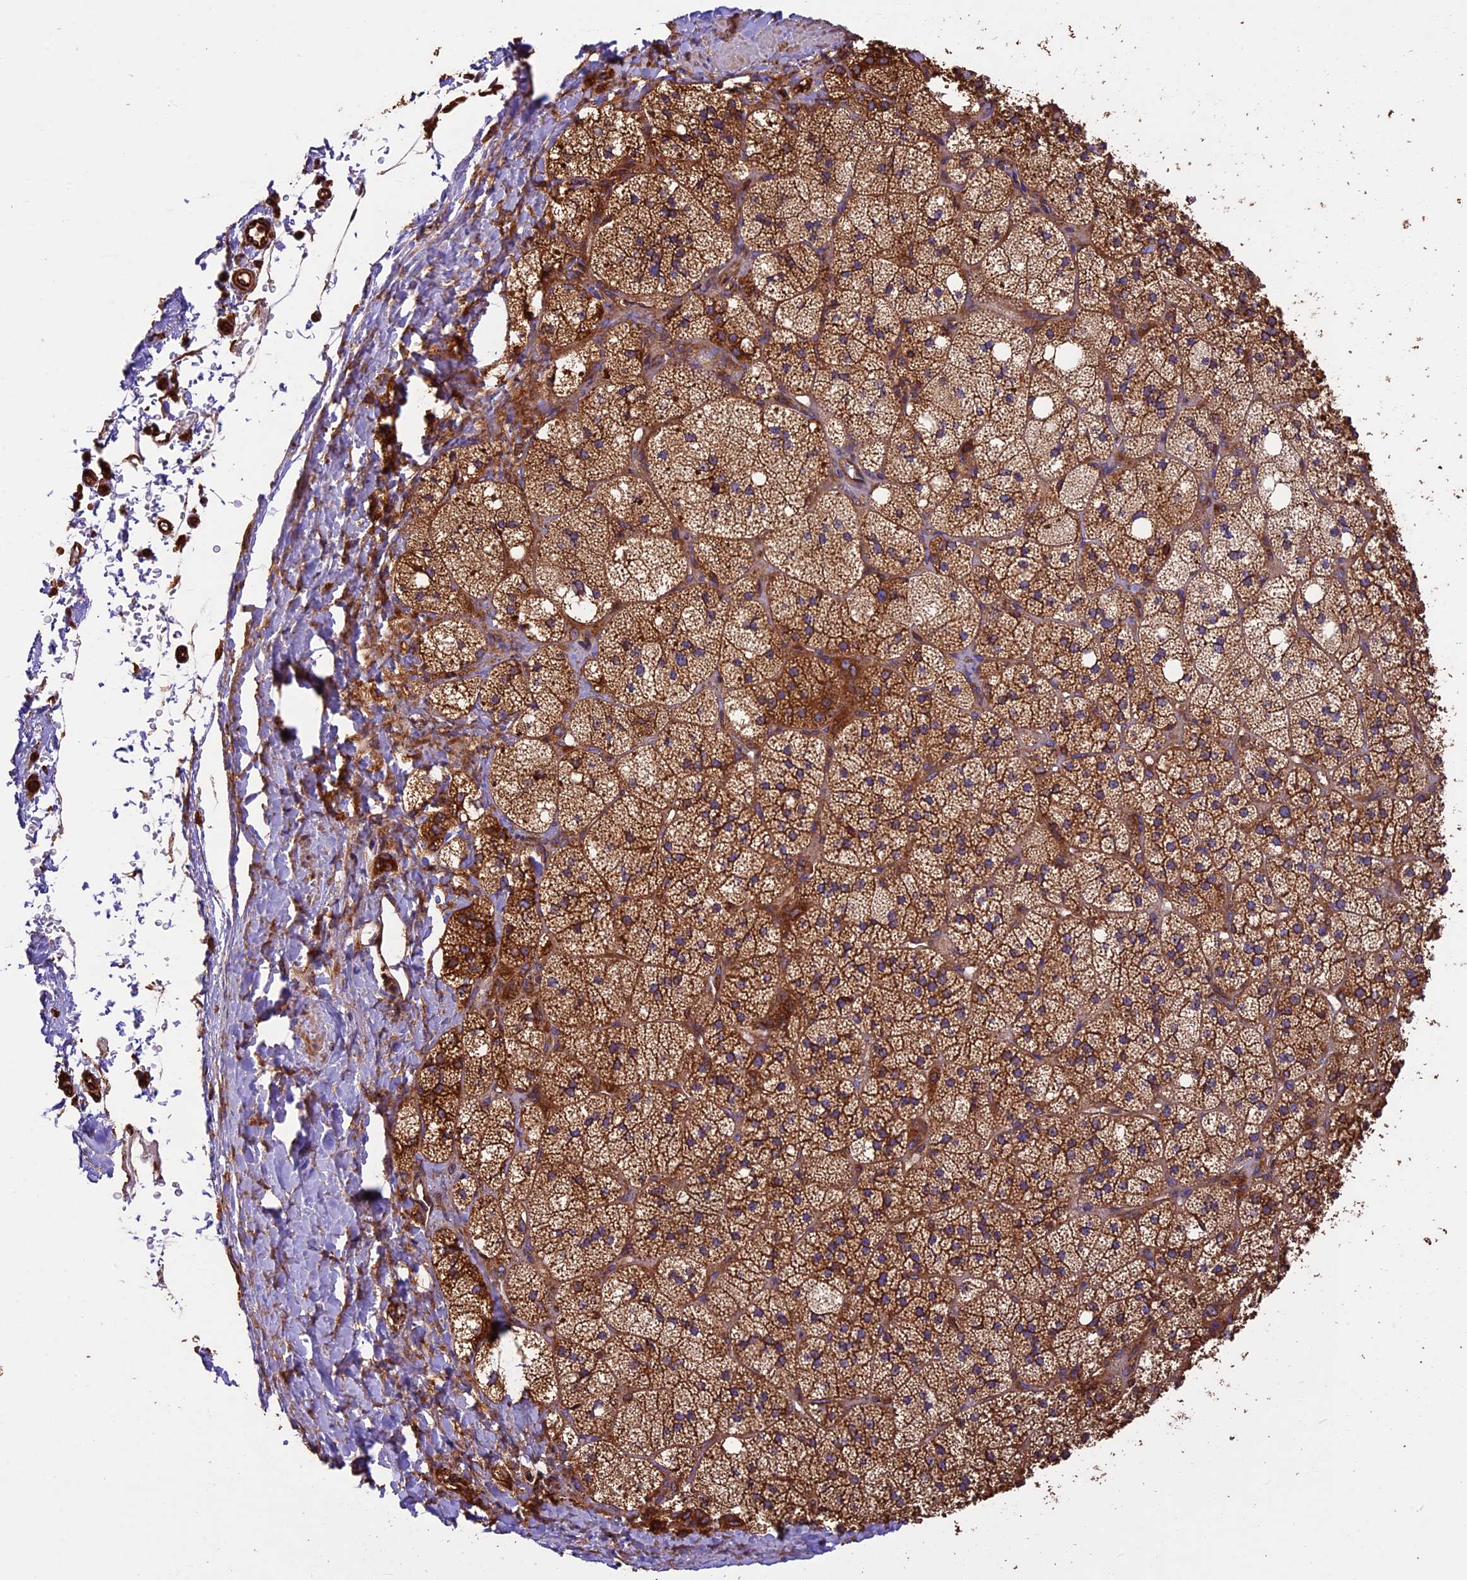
{"staining": {"intensity": "strong", "quantity": ">75%", "location": "cytoplasmic/membranous"}, "tissue": "adrenal gland", "cell_type": "Glandular cells", "image_type": "normal", "snomed": [{"axis": "morphology", "description": "Normal tissue, NOS"}, {"axis": "topography", "description": "Adrenal gland"}], "caption": "An immunohistochemistry (IHC) image of unremarkable tissue is shown. Protein staining in brown highlights strong cytoplasmic/membranous positivity in adrenal gland within glandular cells.", "gene": "KARS1", "patient": {"sex": "male", "age": 61}}